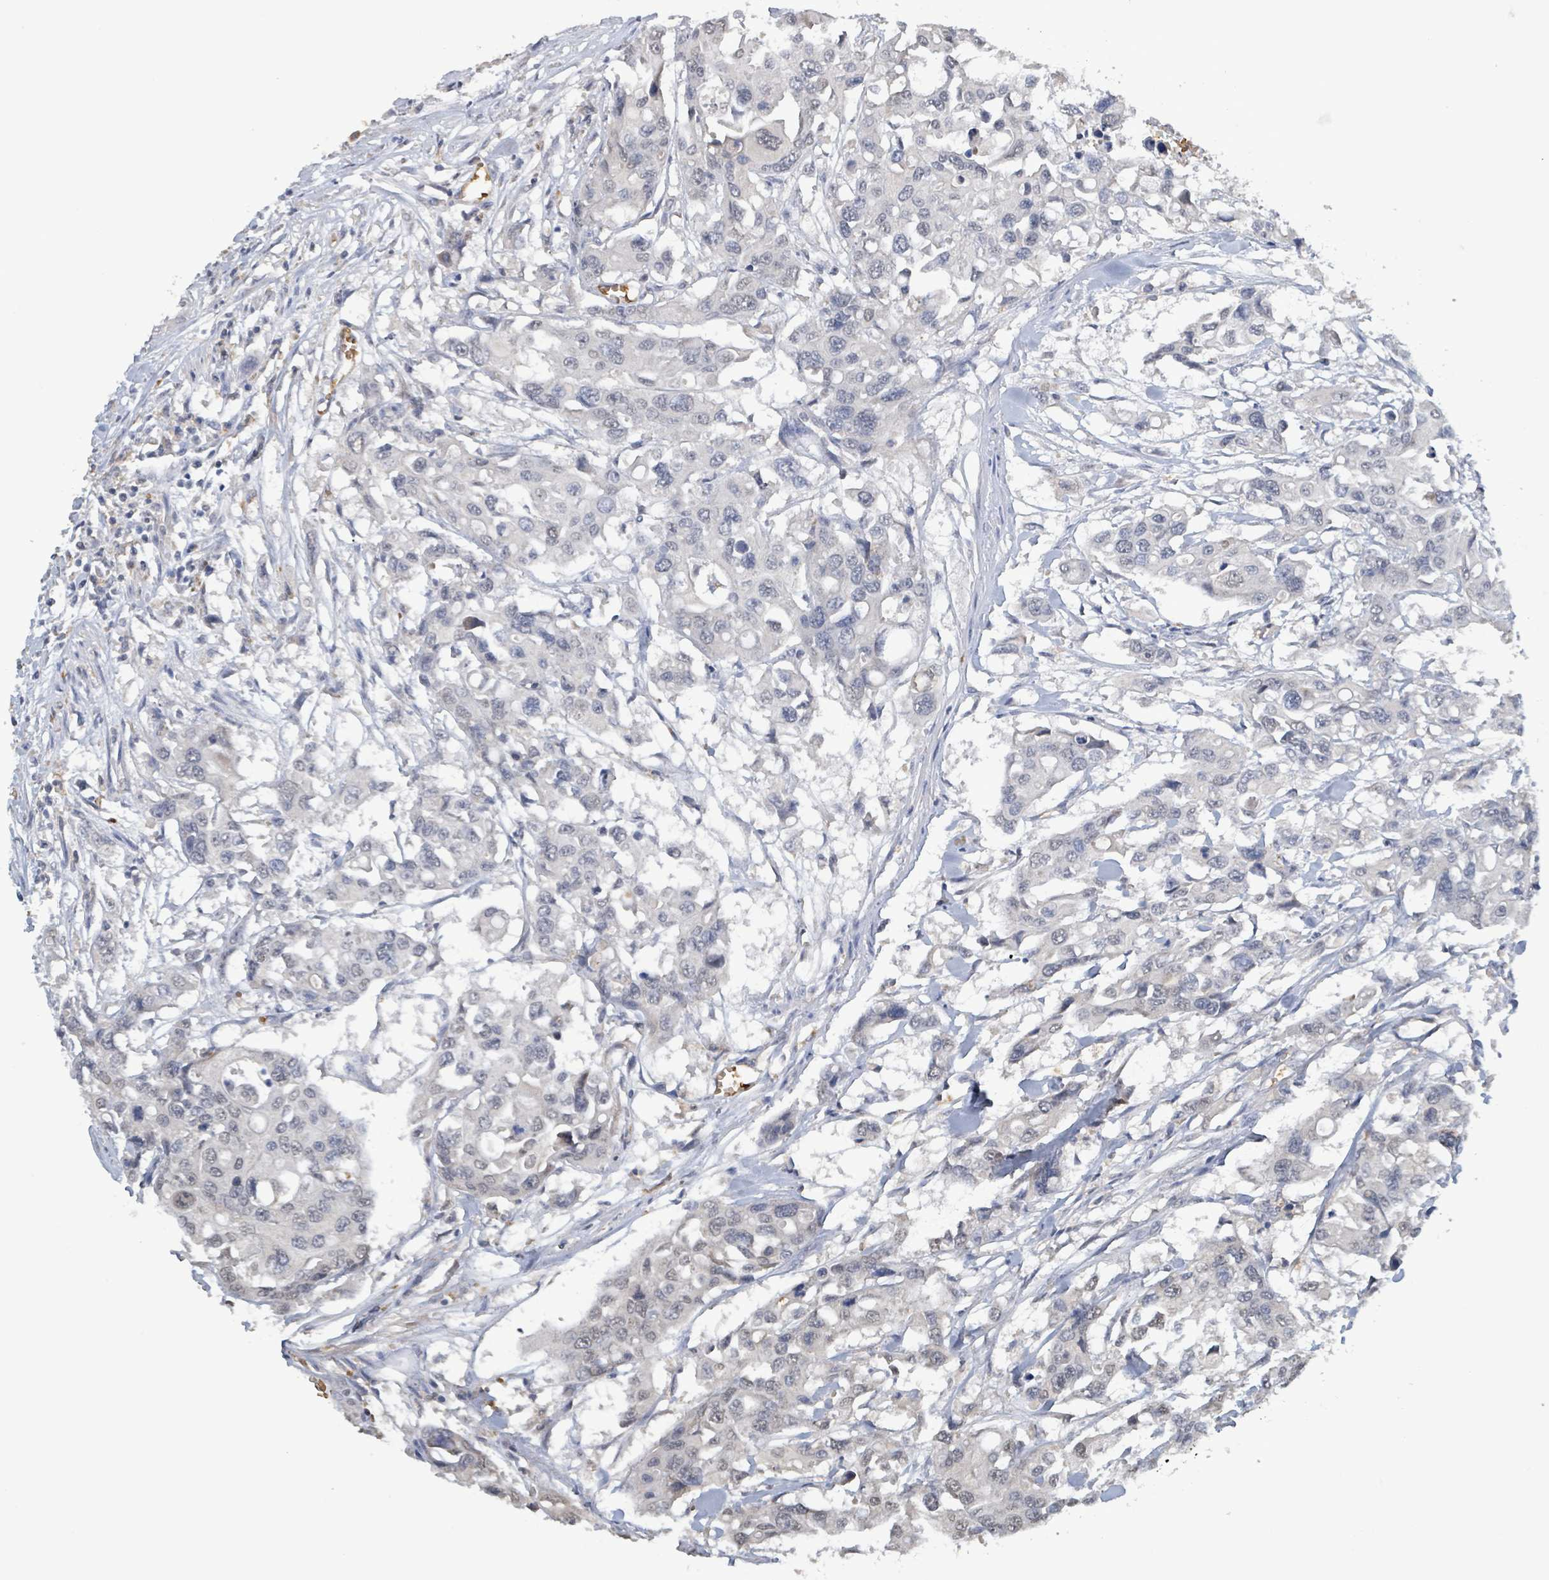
{"staining": {"intensity": "negative", "quantity": "none", "location": "none"}, "tissue": "colorectal cancer", "cell_type": "Tumor cells", "image_type": "cancer", "snomed": [{"axis": "morphology", "description": "Adenocarcinoma, NOS"}, {"axis": "topography", "description": "Colon"}], "caption": "The image exhibits no staining of tumor cells in colorectal cancer (adenocarcinoma).", "gene": "SEBOX", "patient": {"sex": "male", "age": 77}}